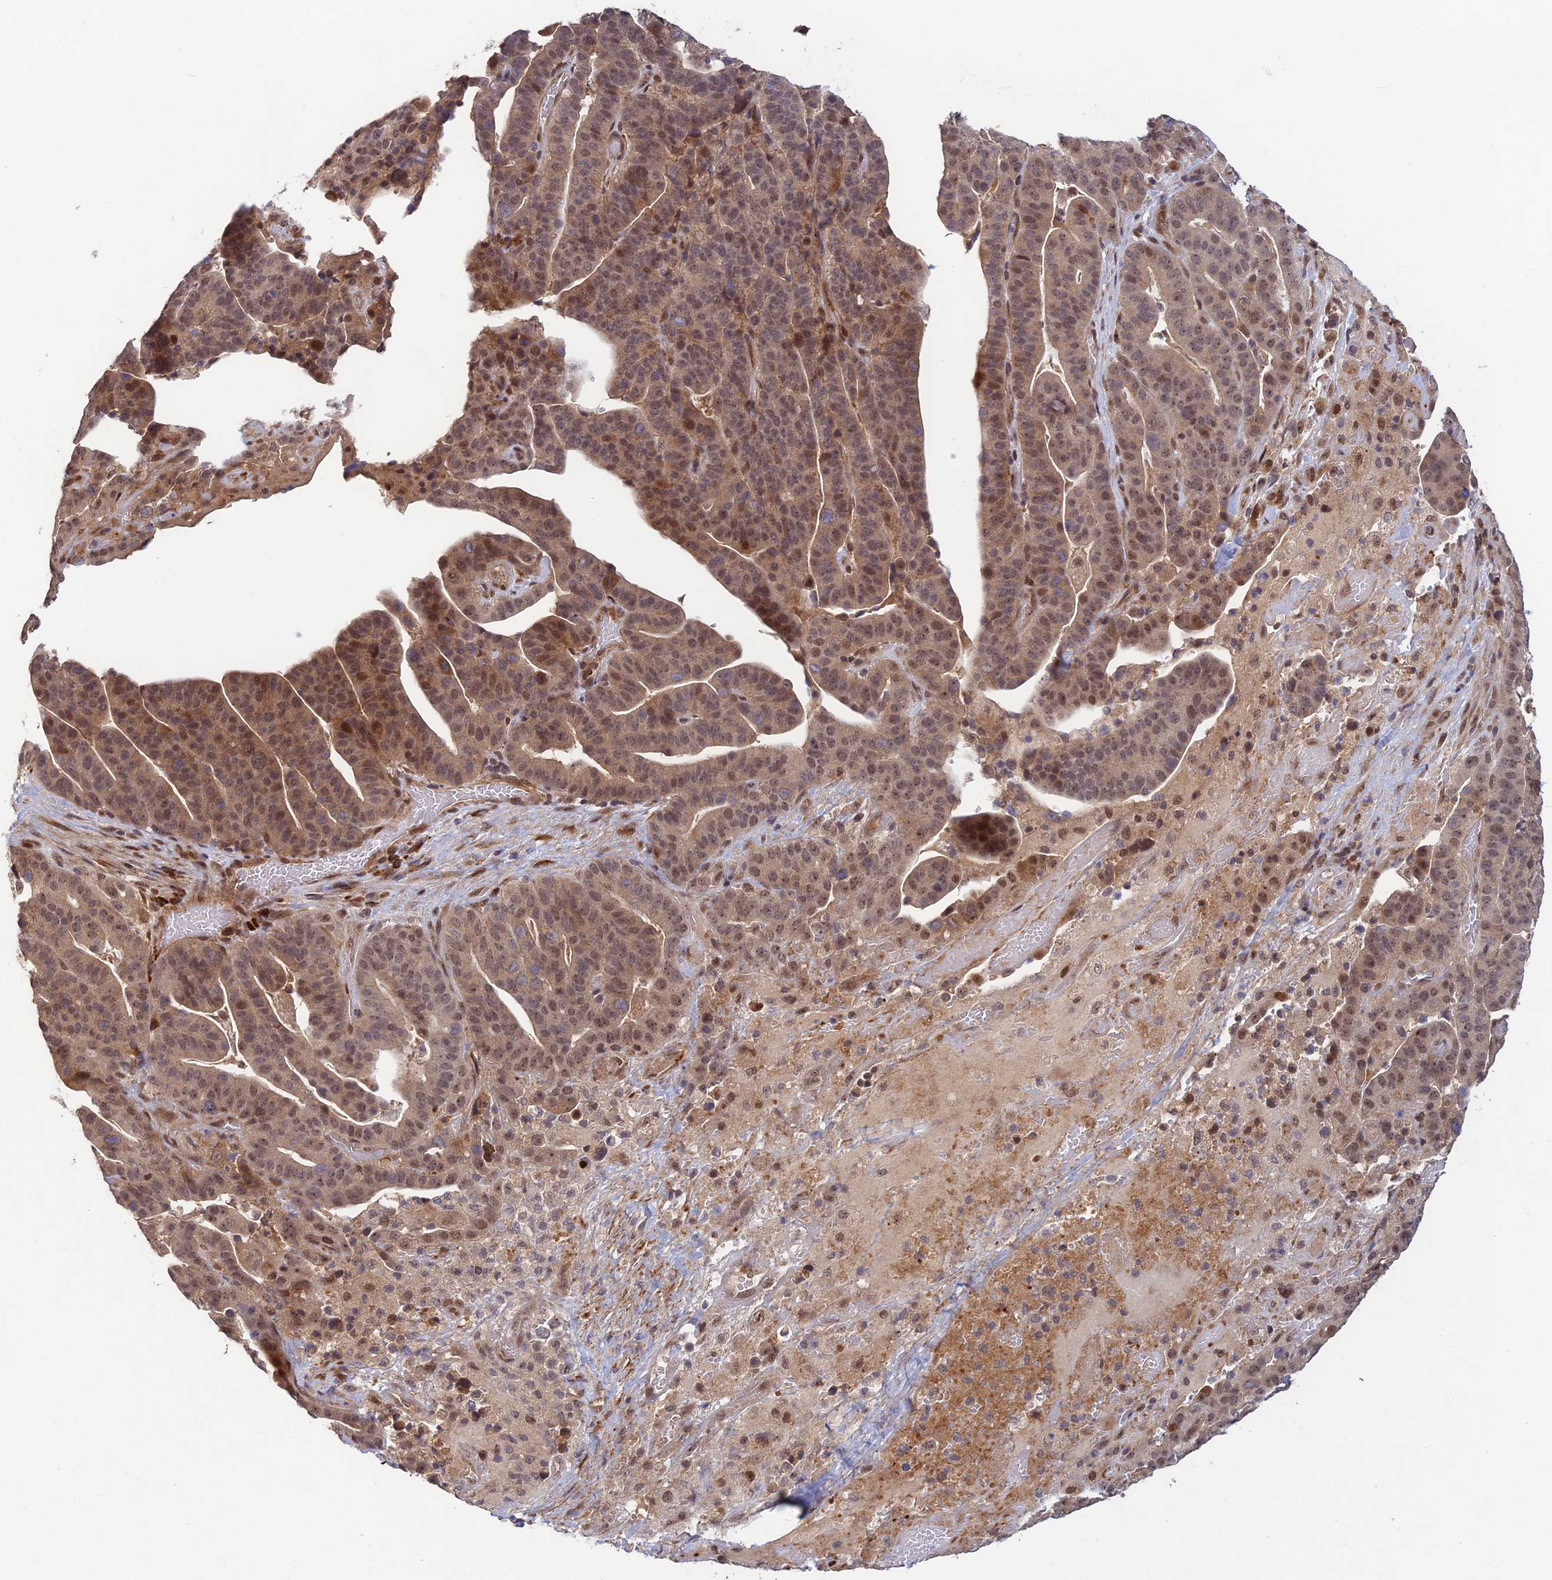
{"staining": {"intensity": "weak", "quantity": "25%-75%", "location": "cytoplasmic/membranous,nuclear"}, "tissue": "stomach cancer", "cell_type": "Tumor cells", "image_type": "cancer", "snomed": [{"axis": "morphology", "description": "Adenocarcinoma, NOS"}, {"axis": "topography", "description": "Stomach"}], "caption": "Immunohistochemistry (DAB (3,3'-diaminobenzidine)) staining of human stomach cancer (adenocarcinoma) reveals weak cytoplasmic/membranous and nuclear protein positivity in about 25%-75% of tumor cells. (Brightfield microscopy of DAB IHC at high magnification).", "gene": "ZNF565", "patient": {"sex": "male", "age": 48}}